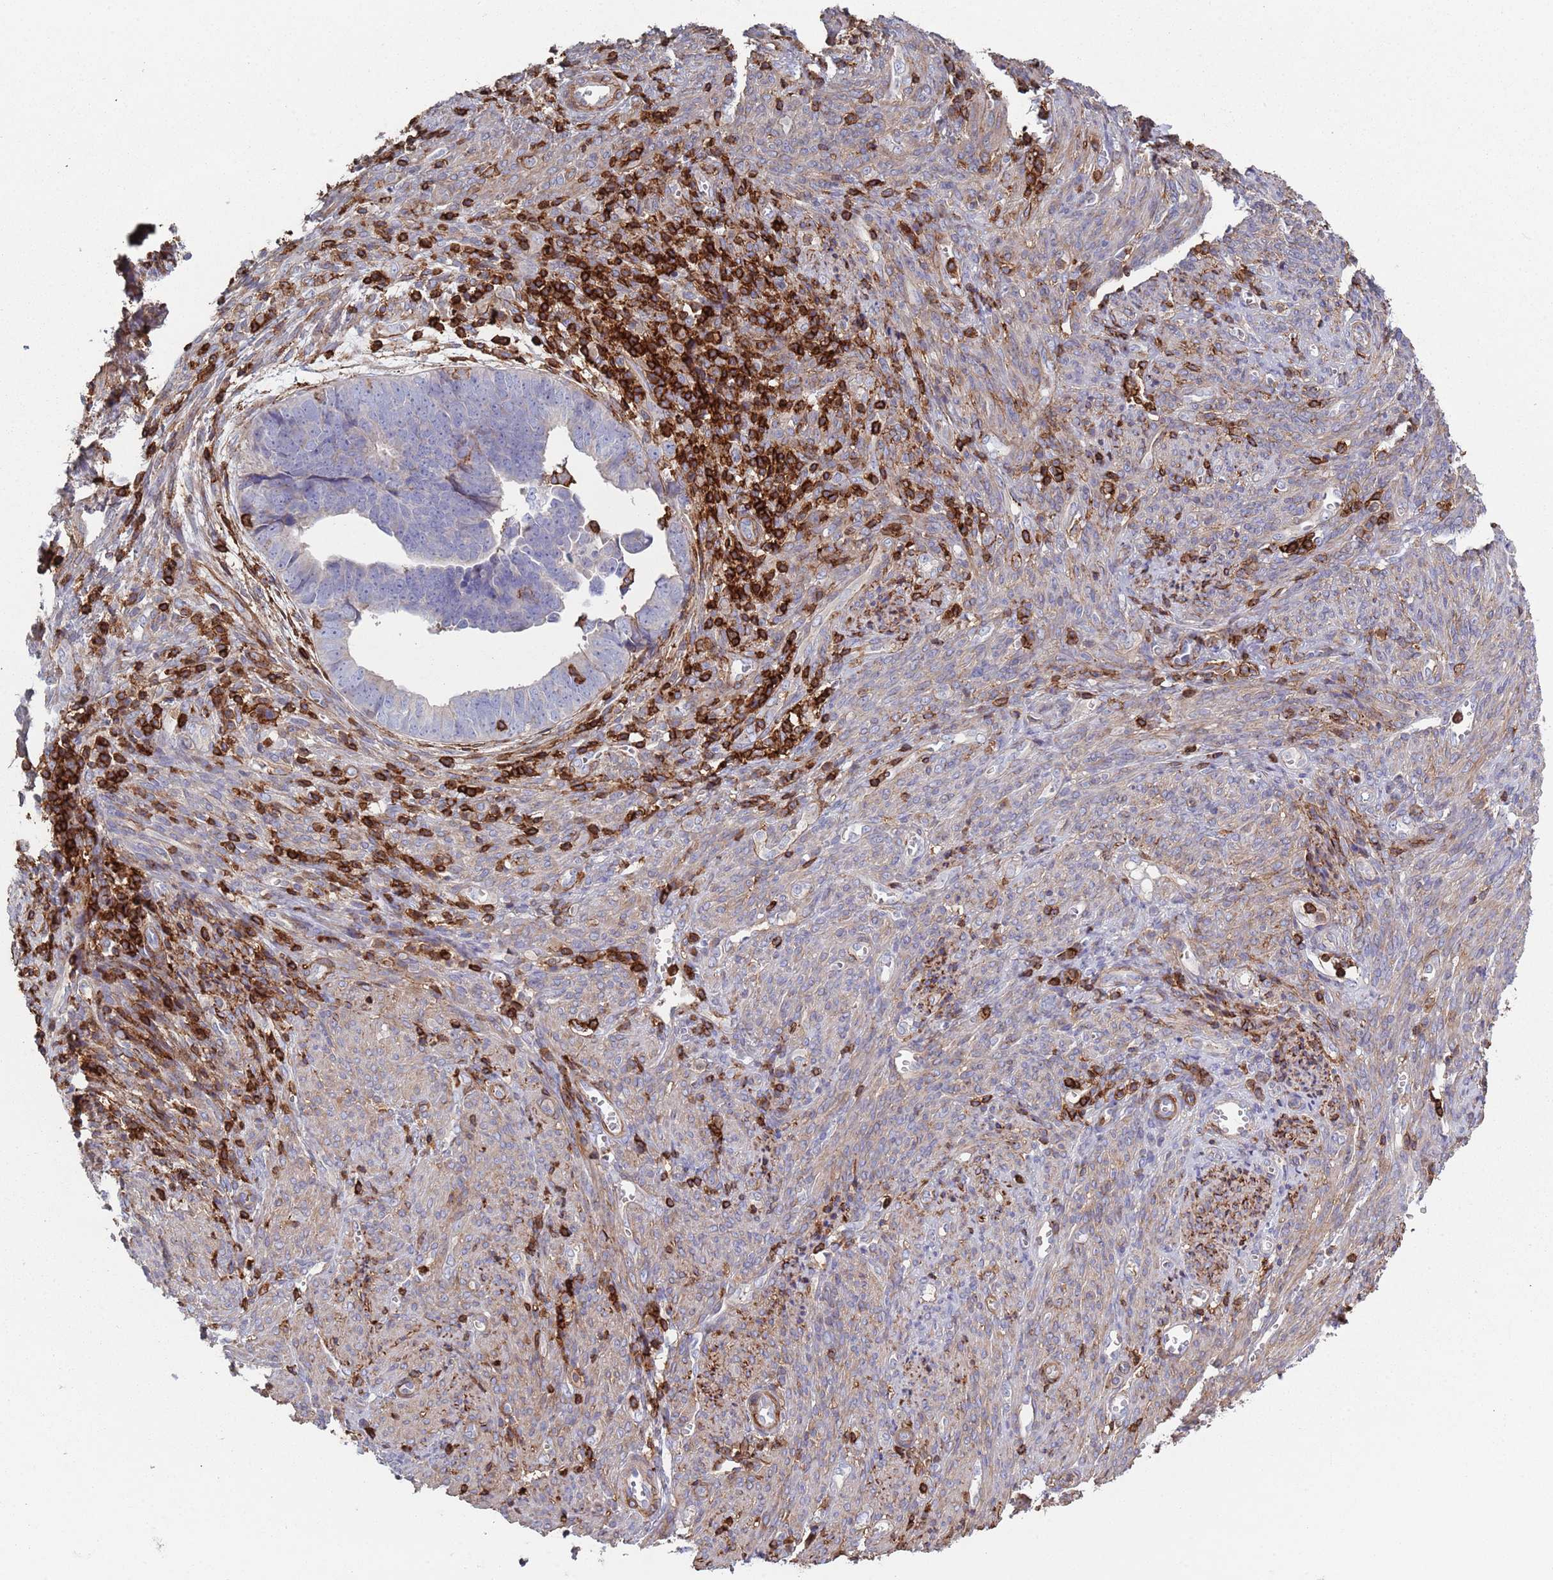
{"staining": {"intensity": "negative", "quantity": "none", "location": "none"}, "tissue": "endometrial cancer", "cell_type": "Tumor cells", "image_type": "cancer", "snomed": [{"axis": "morphology", "description": "Adenocarcinoma, NOS"}, {"axis": "topography", "description": "Endometrium"}], "caption": "High power microscopy micrograph of an immunohistochemistry image of endometrial adenocarcinoma, revealing no significant positivity in tumor cells. (DAB (3,3'-diaminobenzidine) IHC with hematoxylin counter stain).", "gene": "RNF144A", "patient": {"sex": "female", "age": 75}}